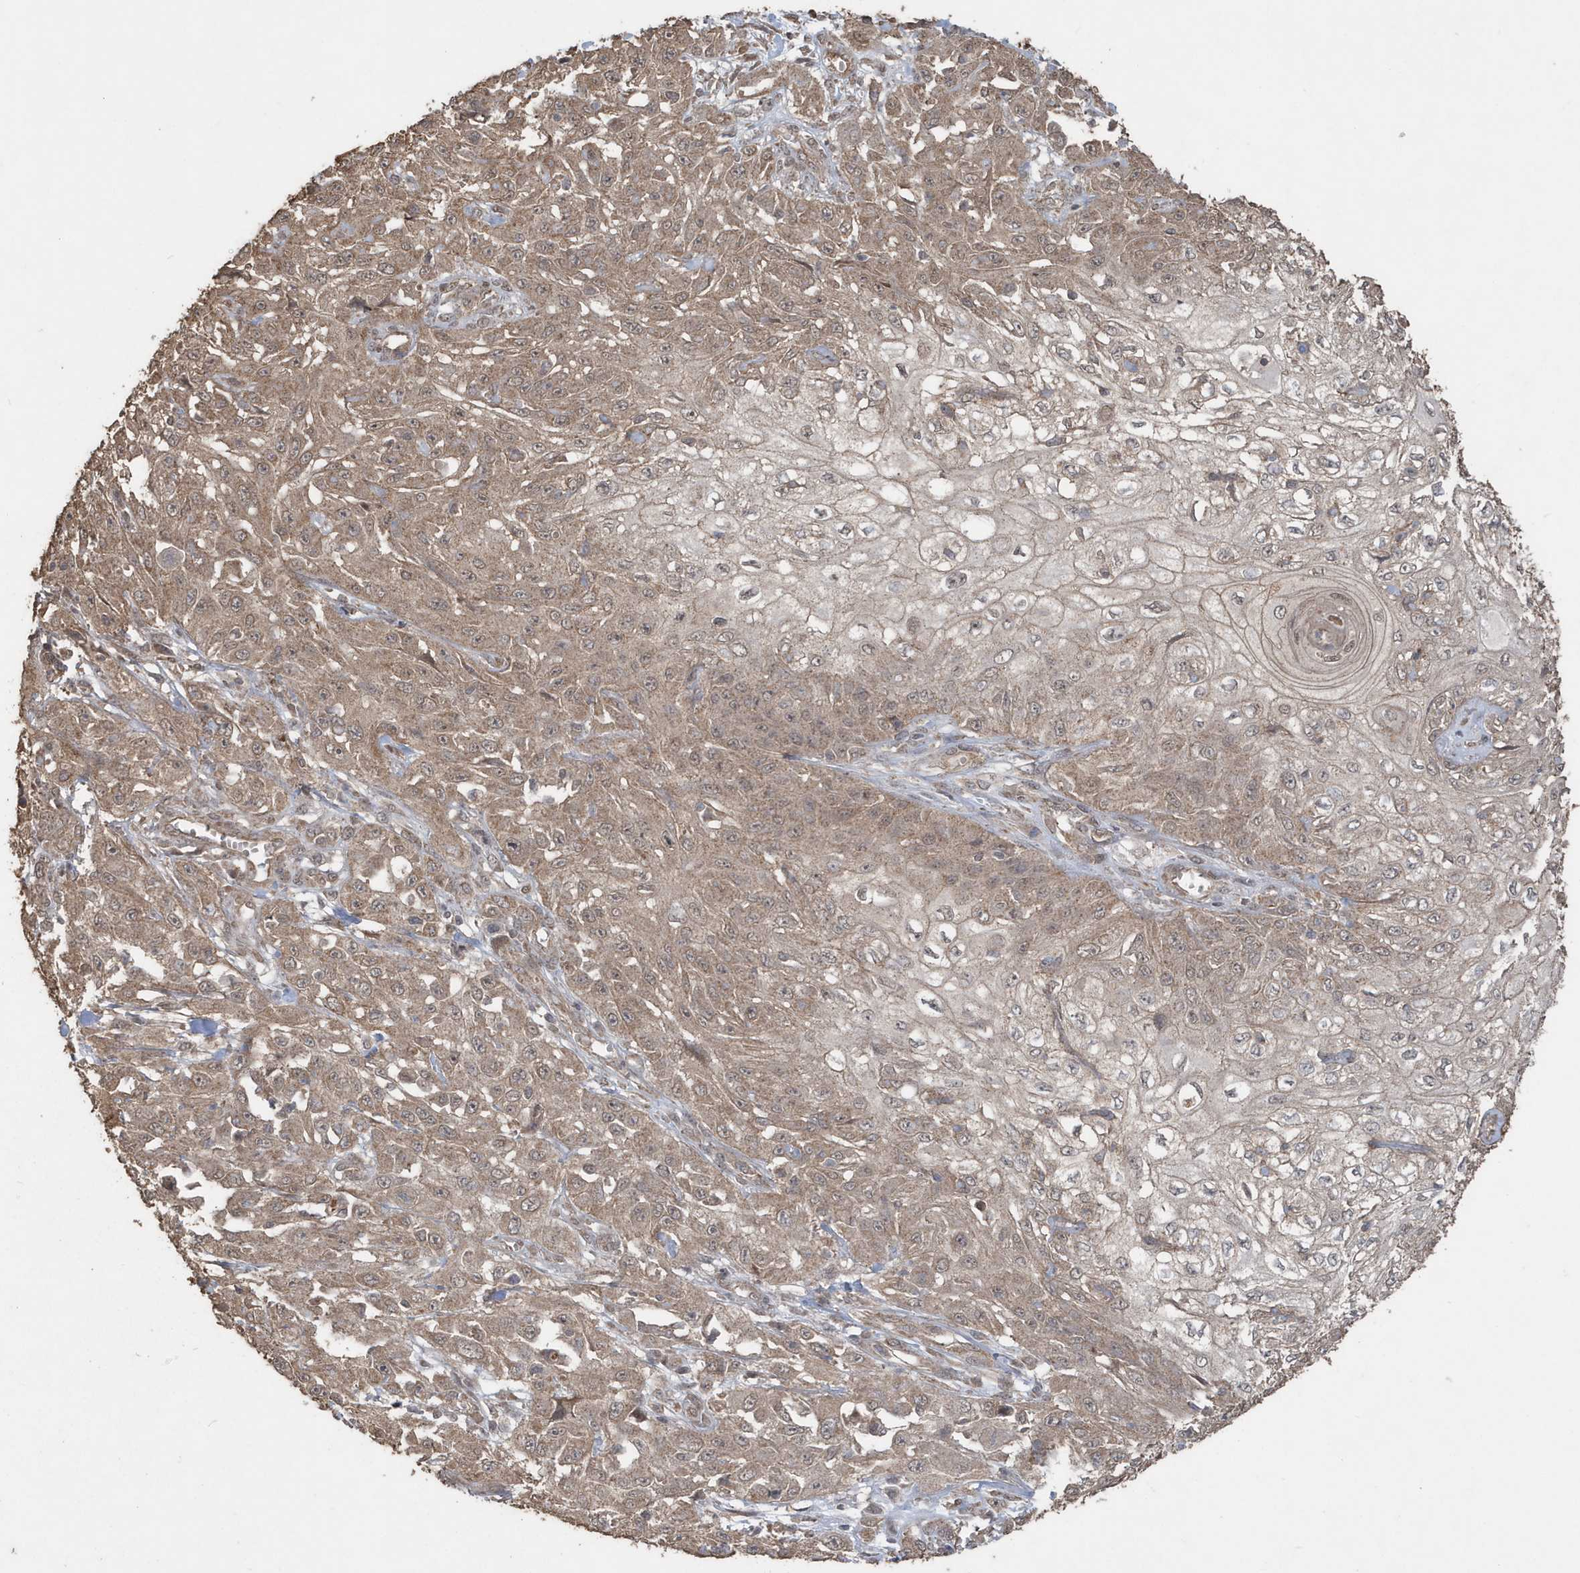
{"staining": {"intensity": "moderate", "quantity": ">75%", "location": "cytoplasmic/membranous"}, "tissue": "skin cancer", "cell_type": "Tumor cells", "image_type": "cancer", "snomed": [{"axis": "morphology", "description": "Squamous cell carcinoma, NOS"}, {"axis": "morphology", "description": "Squamous cell carcinoma, metastatic, NOS"}, {"axis": "topography", "description": "Skin"}, {"axis": "topography", "description": "Lymph node"}], "caption": "DAB (3,3'-diaminobenzidine) immunohistochemical staining of skin cancer exhibits moderate cytoplasmic/membranous protein expression in approximately >75% of tumor cells.", "gene": "PAXBP1", "patient": {"sex": "male", "age": 75}}